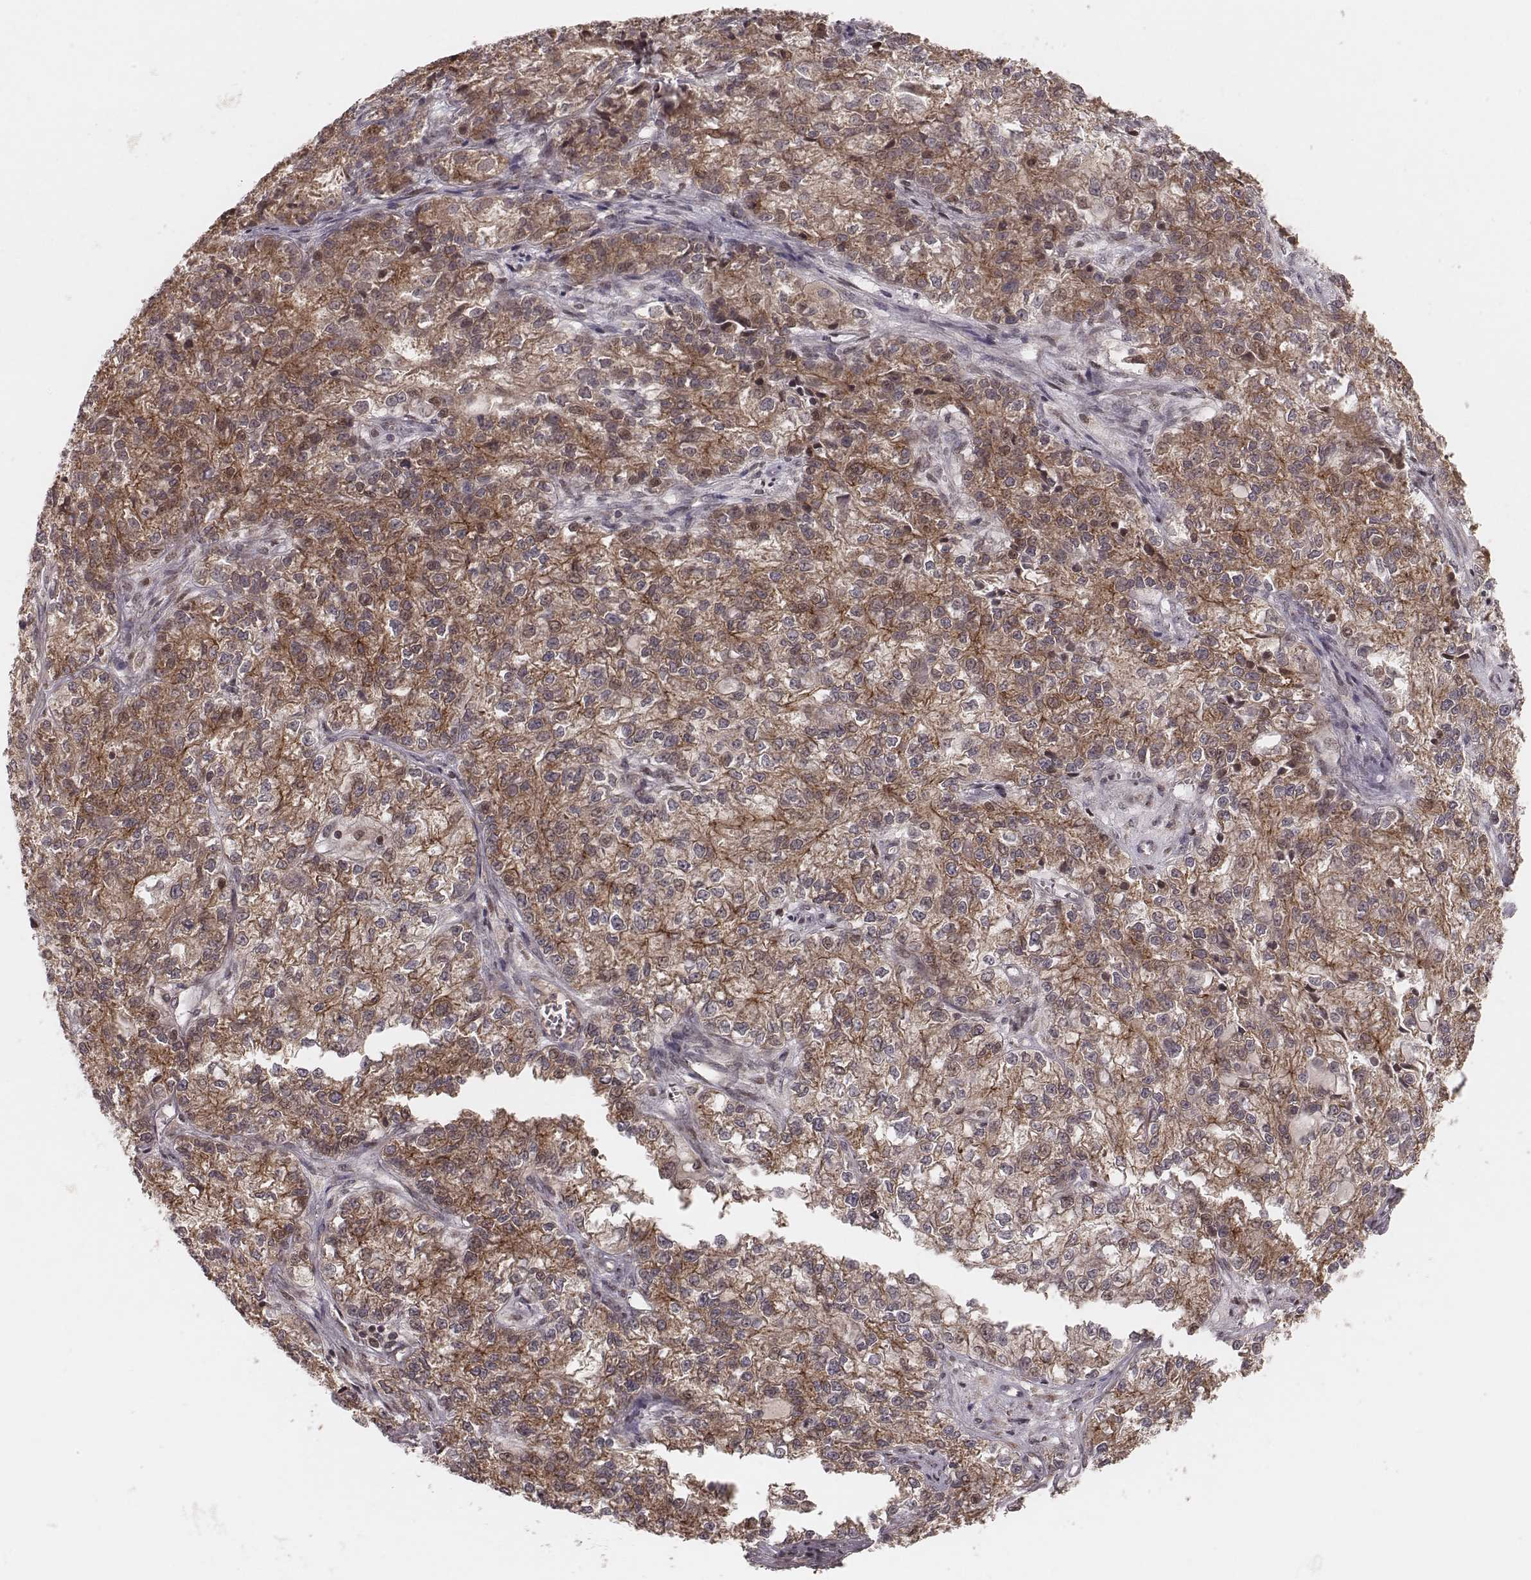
{"staining": {"intensity": "moderate", "quantity": ">75%", "location": "cytoplasmic/membranous"}, "tissue": "ovarian cancer", "cell_type": "Tumor cells", "image_type": "cancer", "snomed": [{"axis": "morphology", "description": "Carcinoma, endometroid"}, {"axis": "topography", "description": "Ovary"}], "caption": "A brown stain highlights moderate cytoplasmic/membranous staining of a protein in human ovarian cancer tumor cells. Immunohistochemistry stains the protein in brown and the nuclei are stained blue.", "gene": "MYO19", "patient": {"sex": "female", "age": 64}}